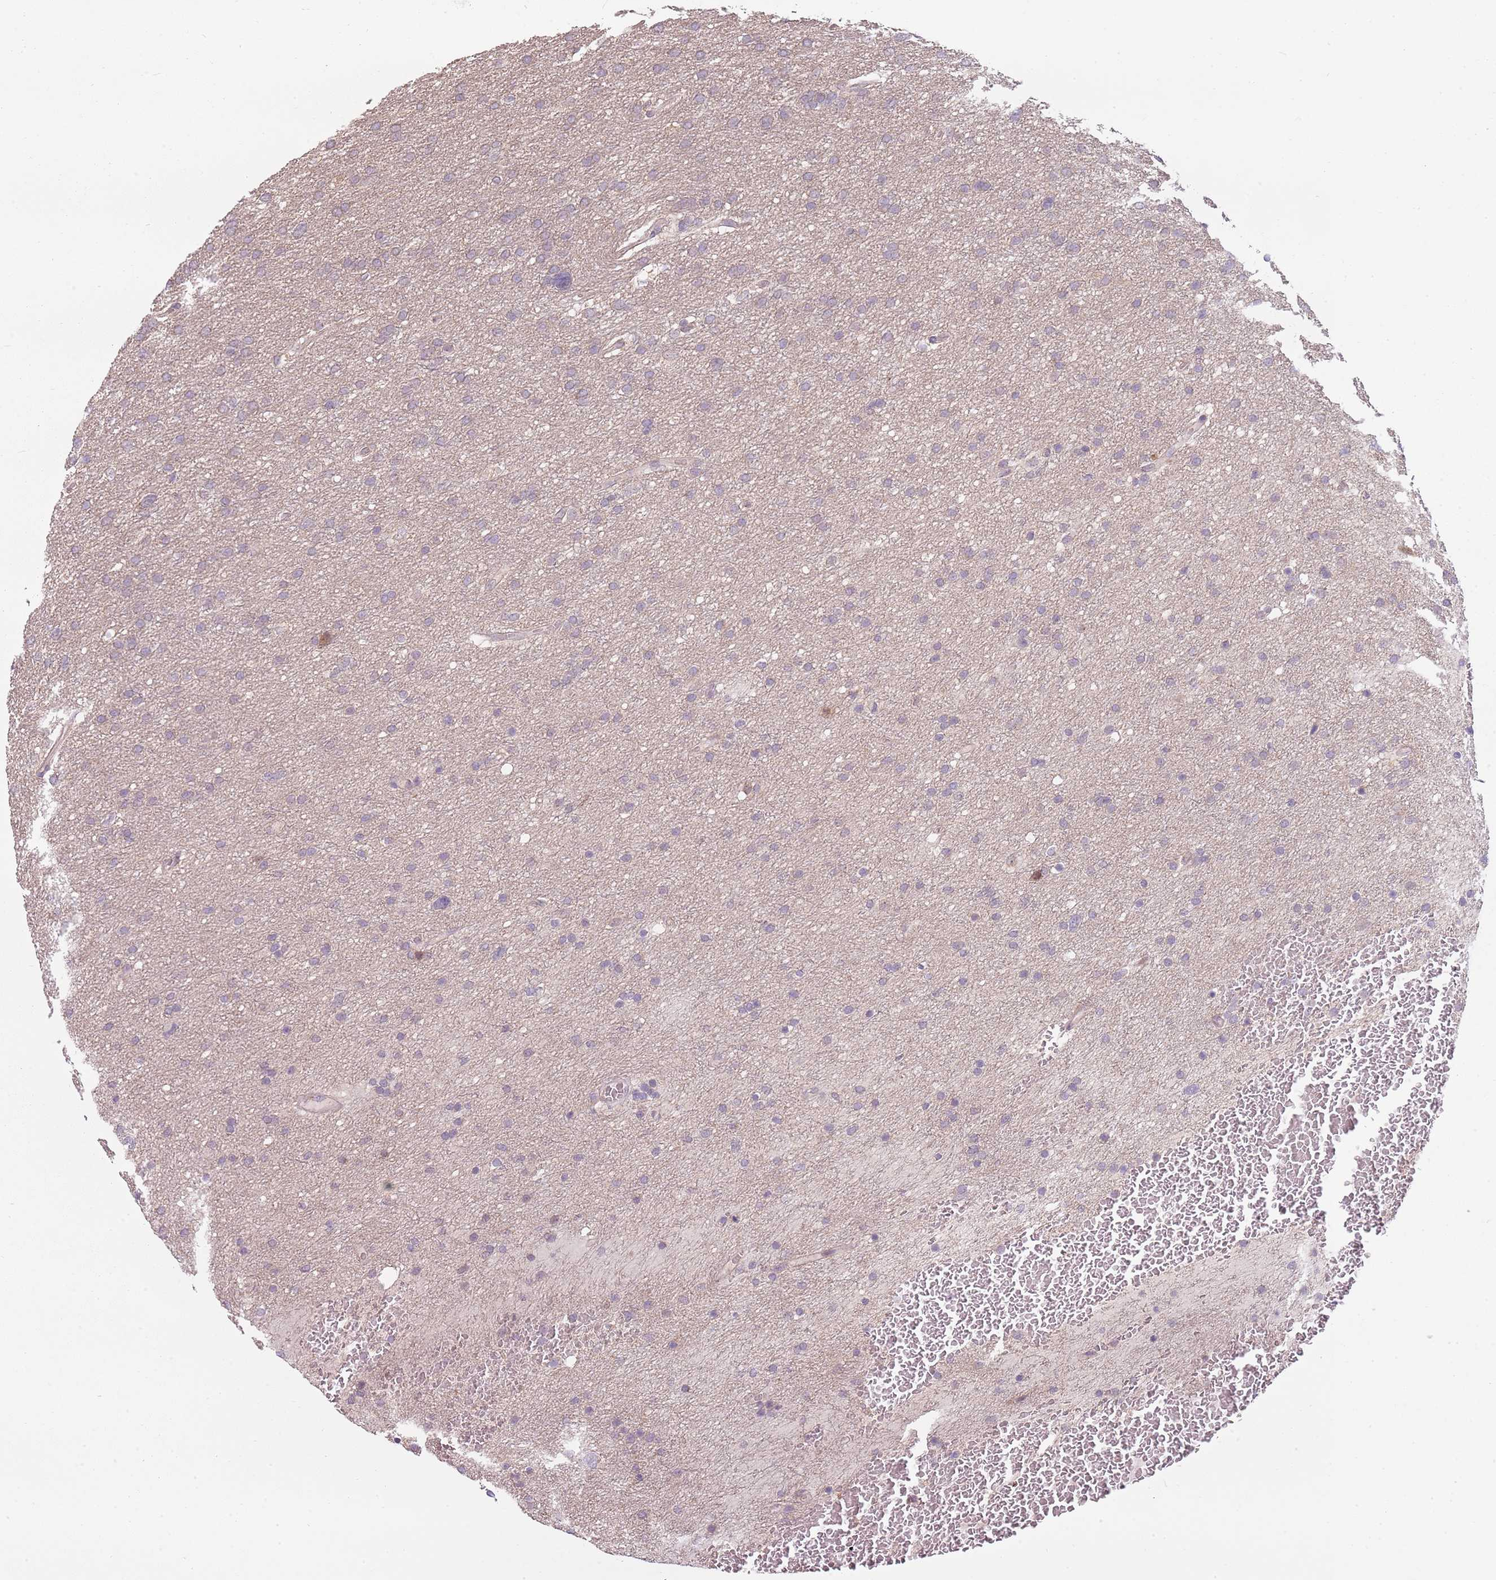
{"staining": {"intensity": "negative", "quantity": "none", "location": "none"}, "tissue": "glioma", "cell_type": "Tumor cells", "image_type": "cancer", "snomed": [{"axis": "morphology", "description": "Glioma, malignant, High grade"}, {"axis": "topography", "description": "Cerebral cortex"}], "caption": "High magnification brightfield microscopy of malignant glioma (high-grade) stained with DAB (brown) and counterstained with hematoxylin (blue): tumor cells show no significant staining.", "gene": "TEKT4", "patient": {"sex": "female", "age": 36}}